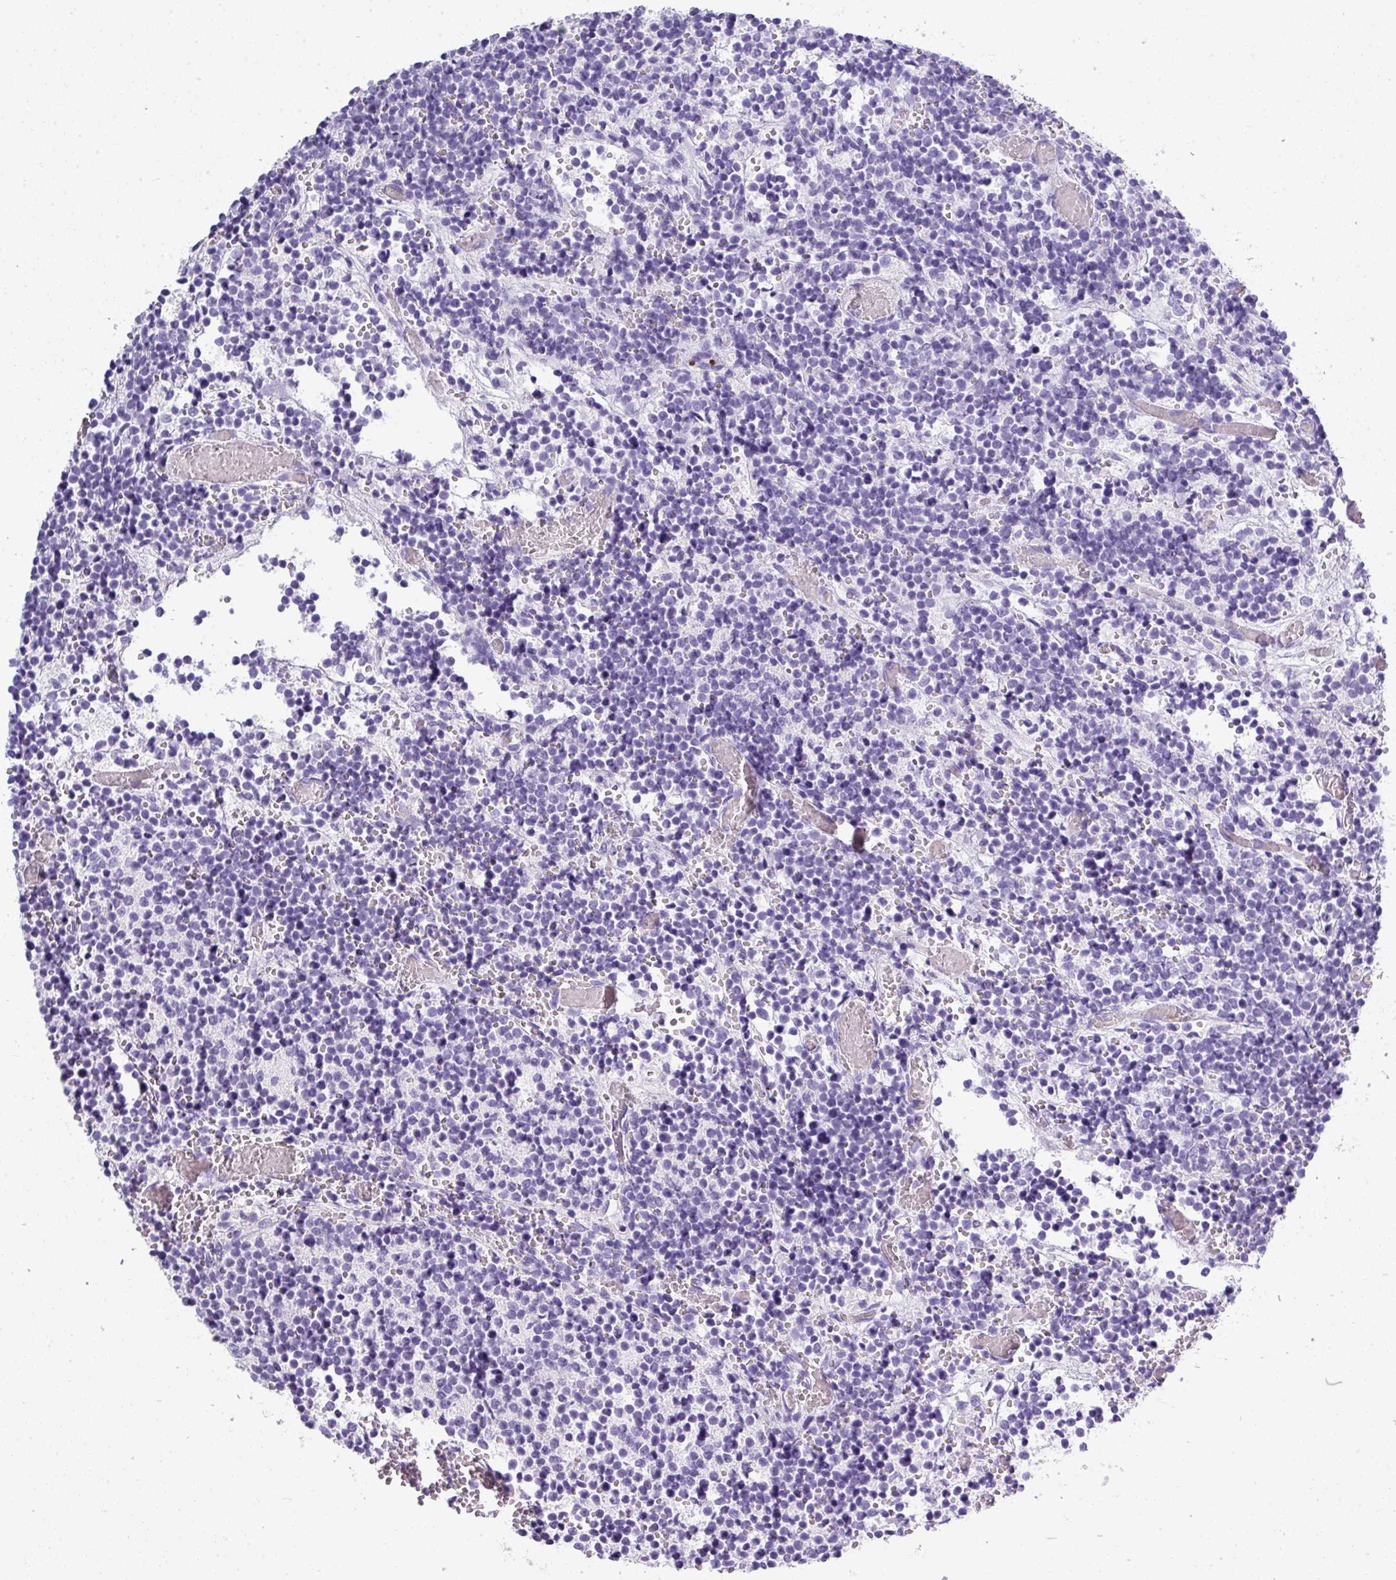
{"staining": {"intensity": "negative", "quantity": "none", "location": "none"}, "tissue": "glioma", "cell_type": "Tumor cells", "image_type": "cancer", "snomed": [{"axis": "morphology", "description": "Glioma, malignant, Low grade"}, {"axis": "topography", "description": "Brain"}], "caption": "Image shows no significant protein positivity in tumor cells of low-grade glioma (malignant).", "gene": "ZNF568", "patient": {"sex": "female", "age": 1}}